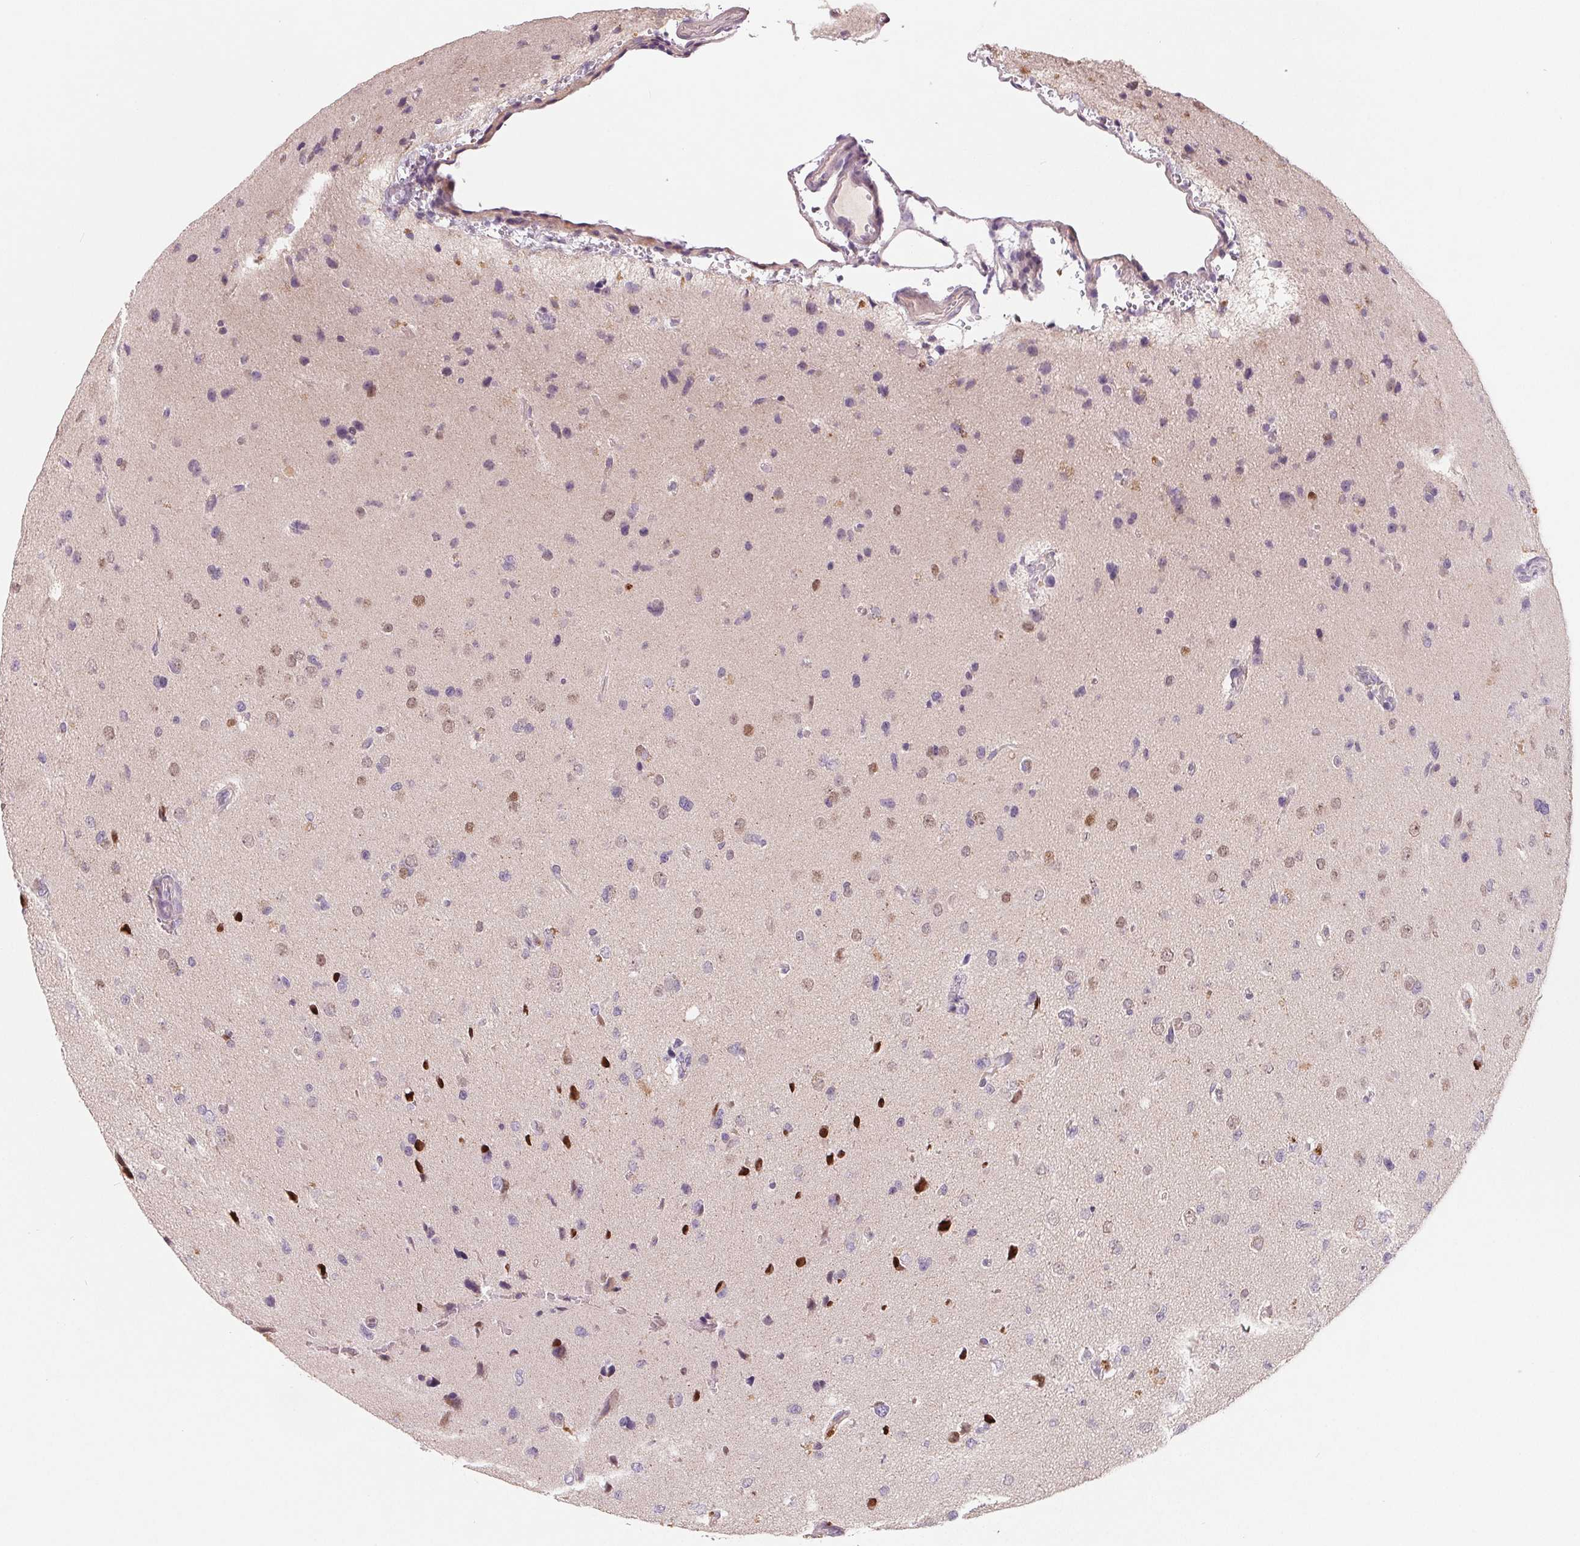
{"staining": {"intensity": "weak", "quantity": "<25%", "location": "cytoplasmic/membranous,nuclear"}, "tissue": "glioma", "cell_type": "Tumor cells", "image_type": "cancer", "snomed": [{"axis": "morphology", "description": "Glioma, malignant, Low grade"}, {"axis": "topography", "description": "Brain"}], "caption": "Malignant glioma (low-grade) was stained to show a protein in brown. There is no significant staining in tumor cells.", "gene": "AQP8", "patient": {"sex": "female", "age": 55}}